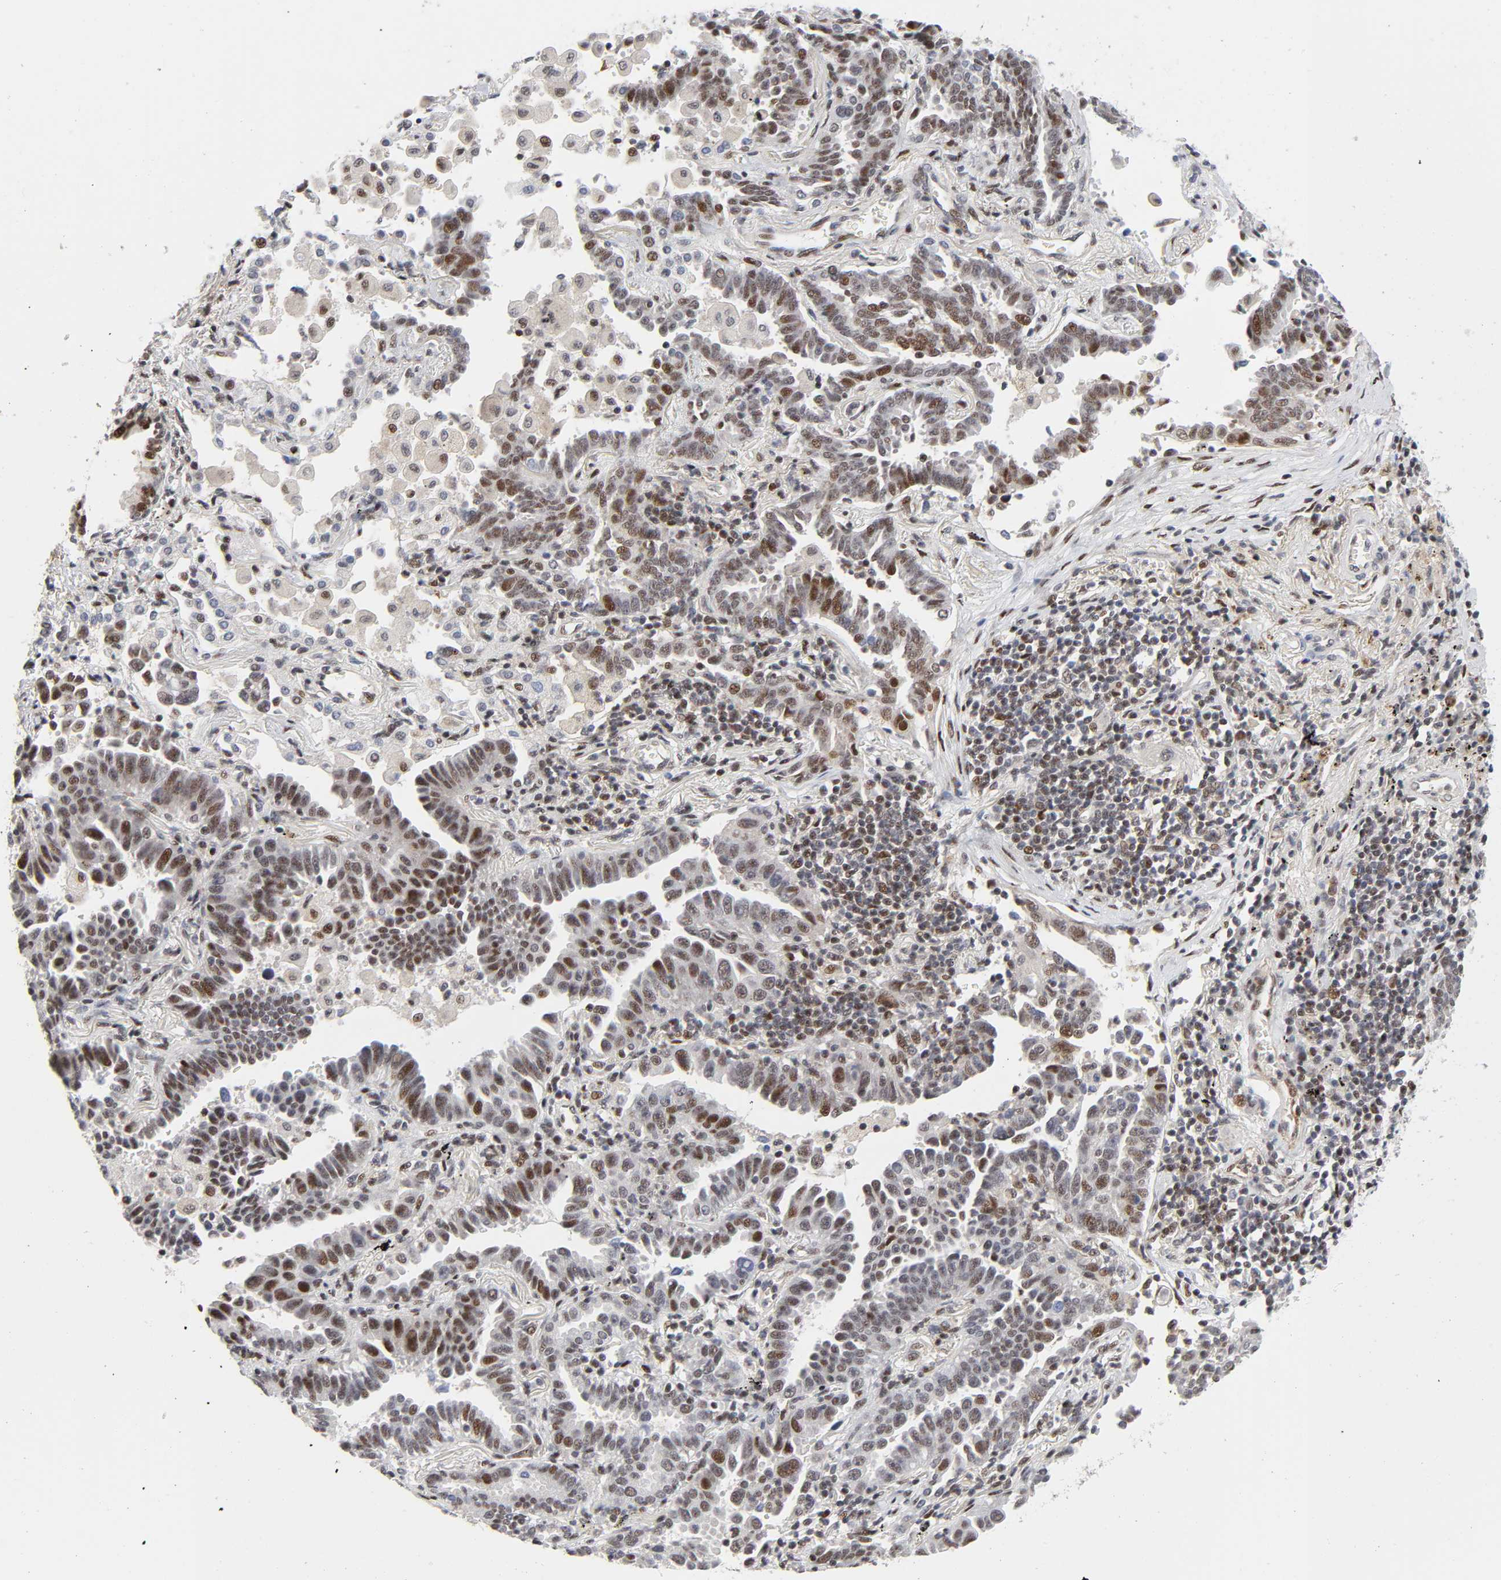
{"staining": {"intensity": "strong", "quantity": ">75%", "location": "nuclear"}, "tissue": "lung cancer", "cell_type": "Tumor cells", "image_type": "cancer", "snomed": [{"axis": "morphology", "description": "Adenocarcinoma, NOS"}, {"axis": "topography", "description": "Lung"}], "caption": "Immunohistochemical staining of lung cancer exhibits strong nuclear protein expression in approximately >75% of tumor cells.", "gene": "STK38", "patient": {"sex": "female", "age": 64}}